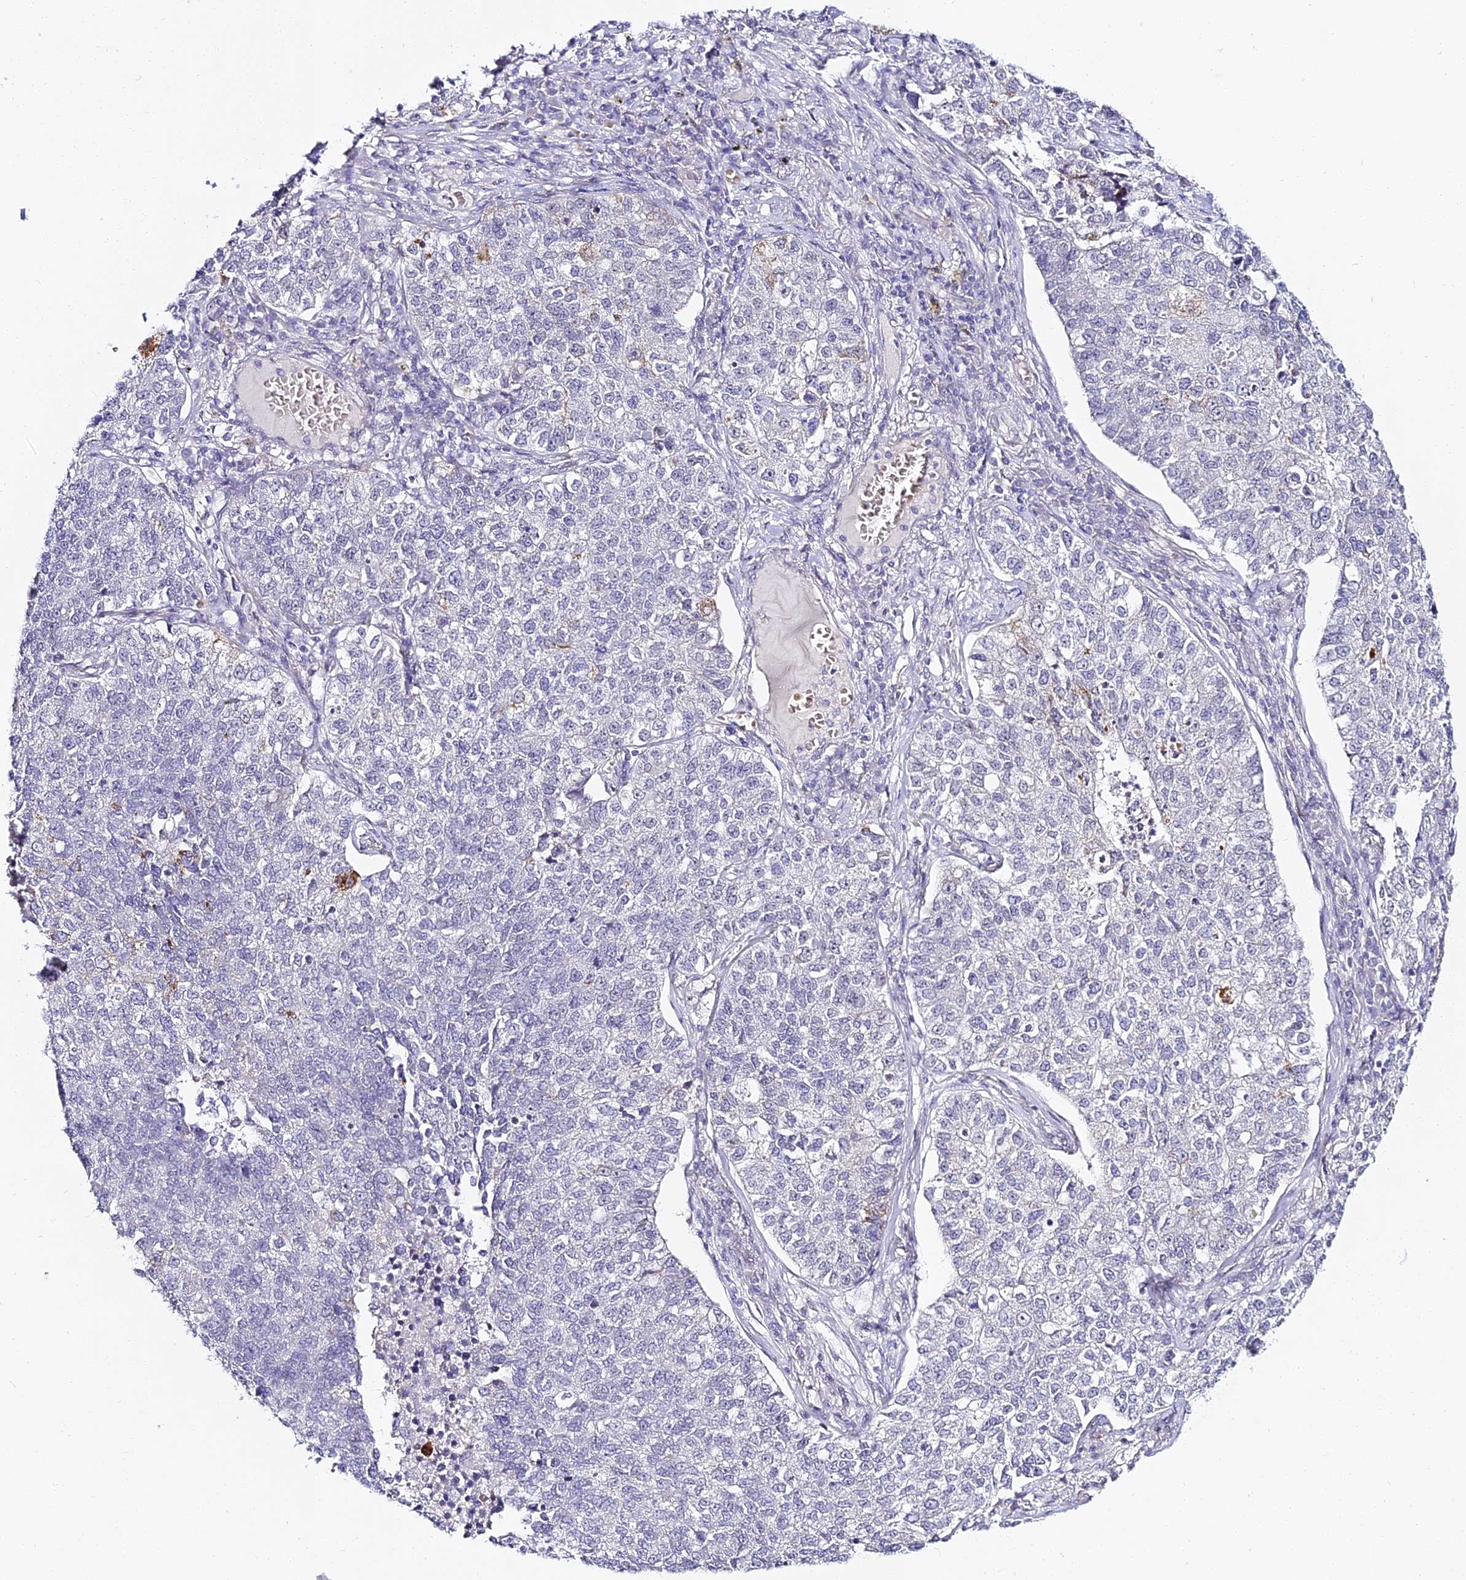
{"staining": {"intensity": "negative", "quantity": "none", "location": "none"}, "tissue": "lung cancer", "cell_type": "Tumor cells", "image_type": "cancer", "snomed": [{"axis": "morphology", "description": "Adenocarcinoma, NOS"}, {"axis": "topography", "description": "Lung"}], "caption": "Immunohistochemistry image of lung cancer stained for a protein (brown), which displays no staining in tumor cells.", "gene": "ALPG", "patient": {"sex": "male", "age": 49}}